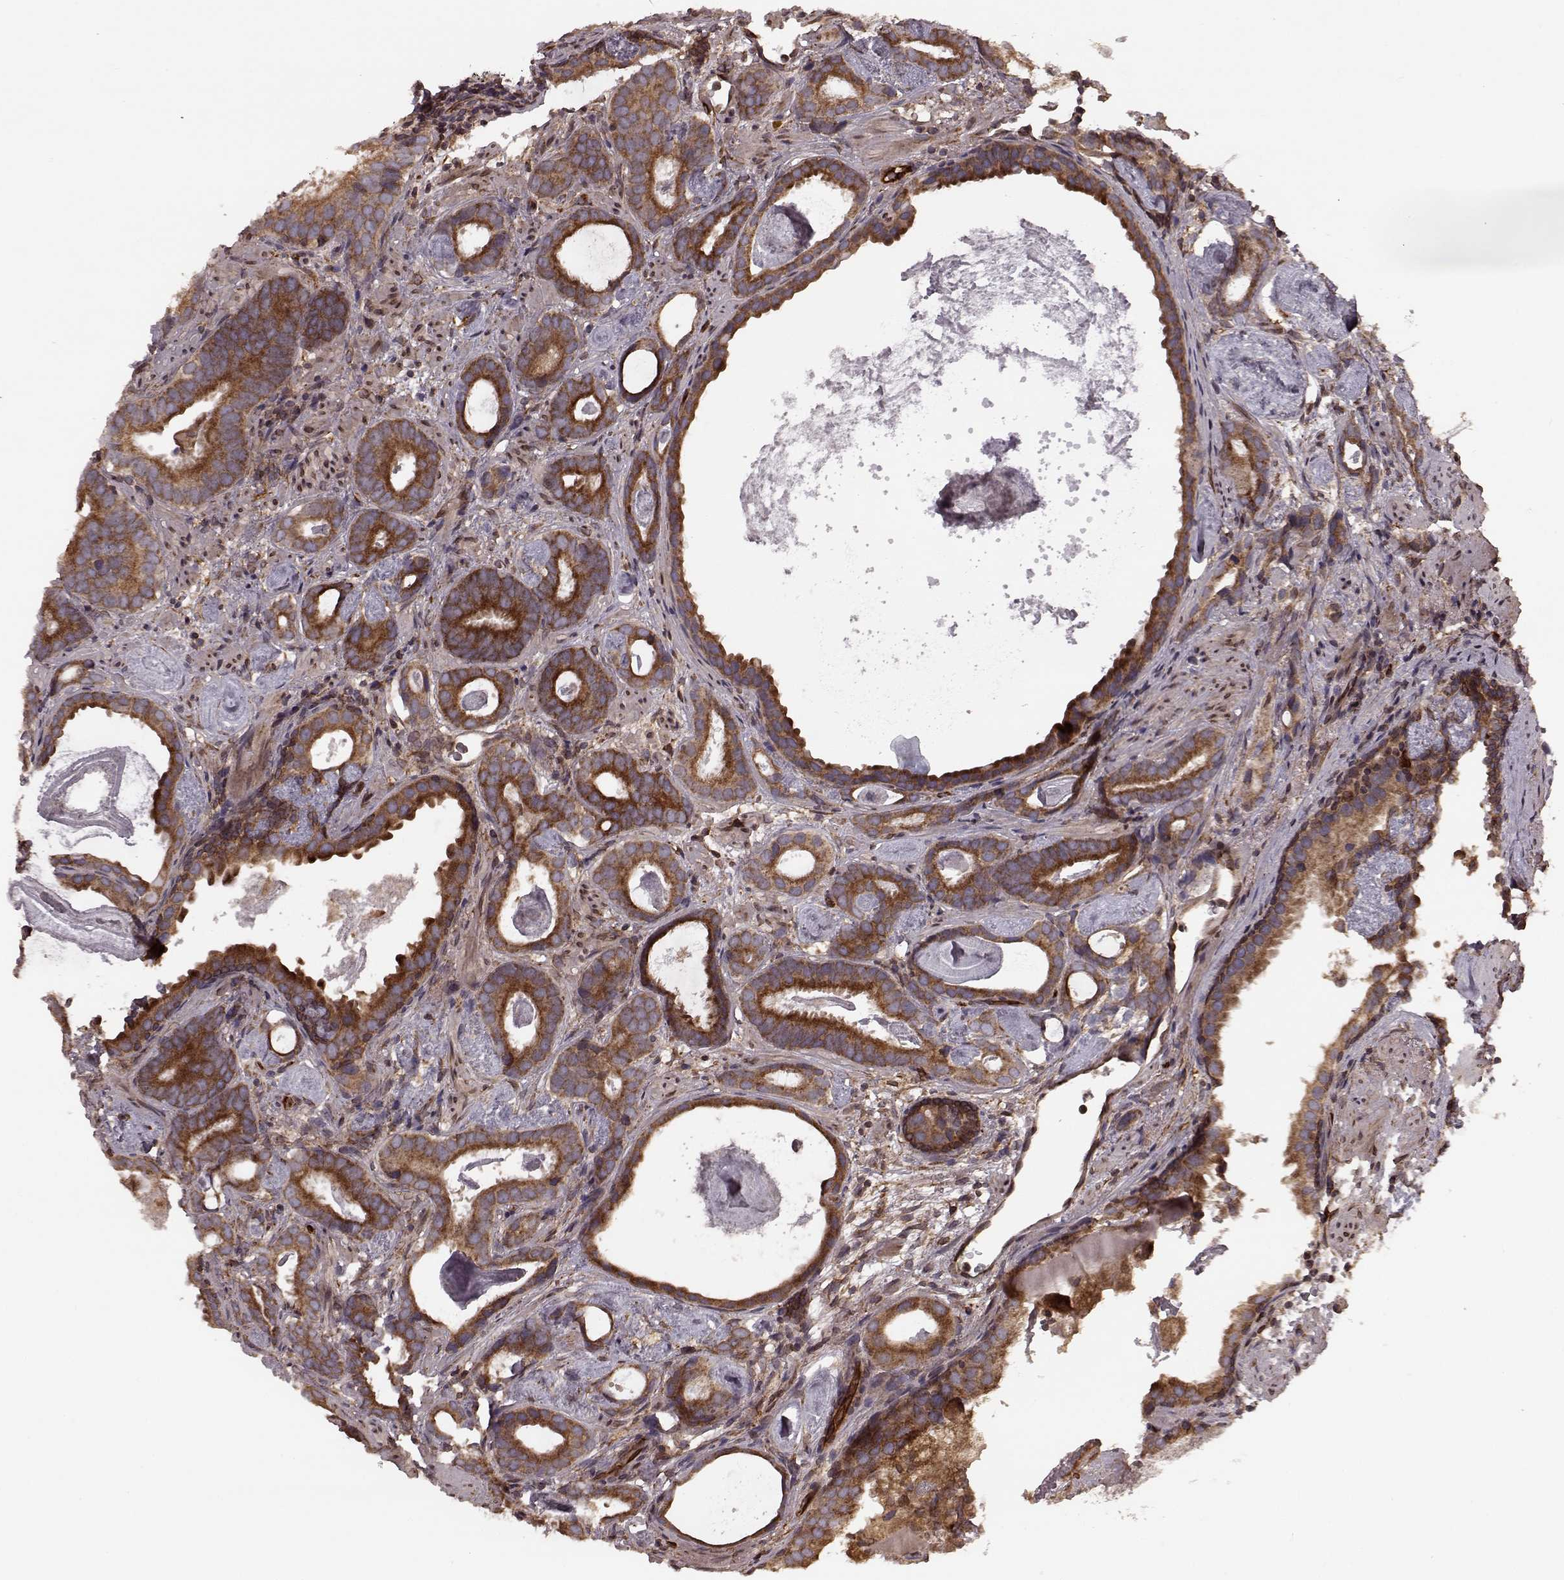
{"staining": {"intensity": "strong", "quantity": ">75%", "location": "cytoplasmic/membranous"}, "tissue": "prostate cancer", "cell_type": "Tumor cells", "image_type": "cancer", "snomed": [{"axis": "morphology", "description": "Adenocarcinoma, Low grade"}, {"axis": "topography", "description": "Prostate and seminal vesicle, NOS"}], "caption": "Tumor cells reveal high levels of strong cytoplasmic/membranous staining in about >75% of cells in human prostate cancer (low-grade adenocarcinoma). Ihc stains the protein of interest in brown and the nuclei are stained blue.", "gene": "AGPAT1", "patient": {"sex": "male", "age": 71}}